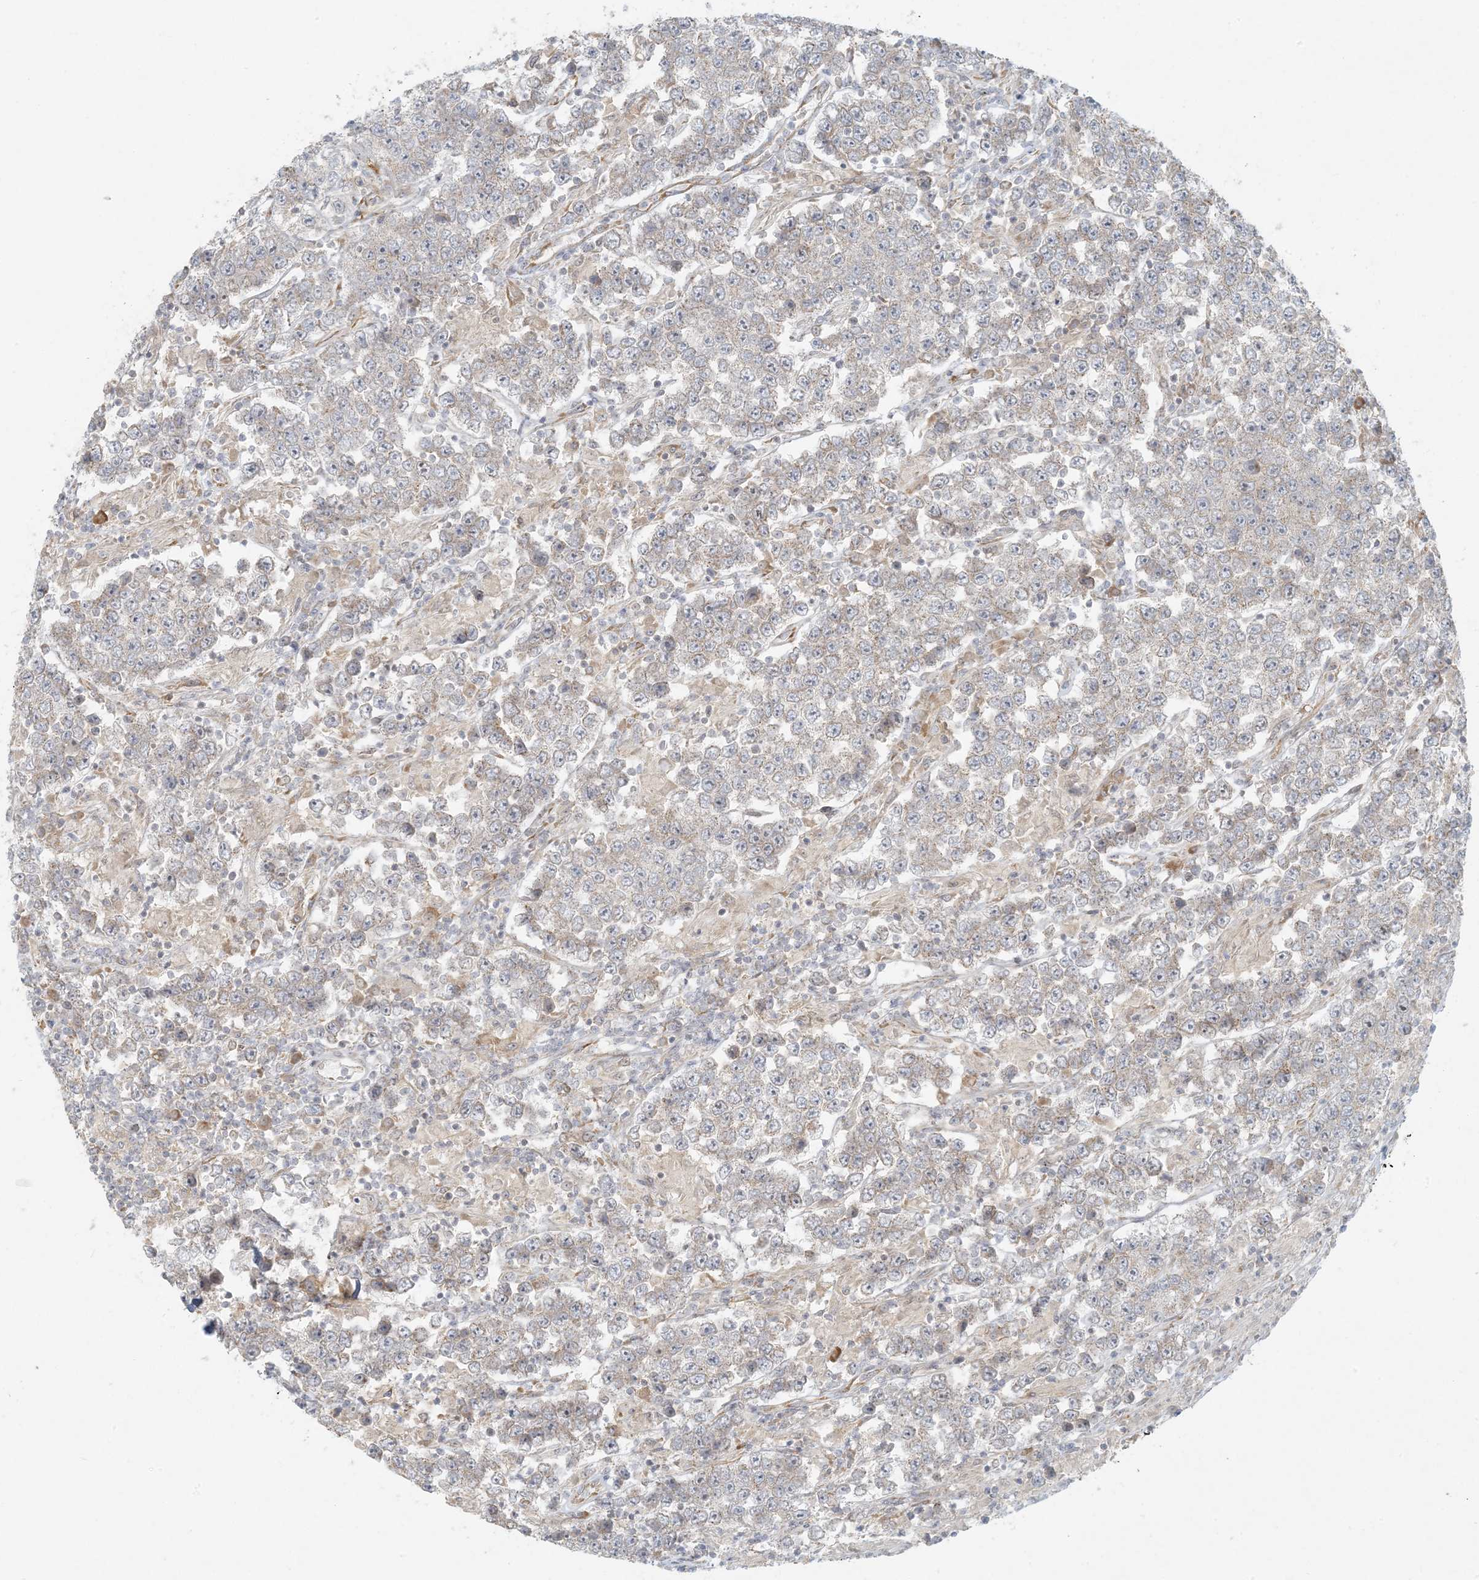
{"staining": {"intensity": "negative", "quantity": "none", "location": "none"}, "tissue": "testis cancer", "cell_type": "Tumor cells", "image_type": "cancer", "snomed": [{"axis": "morphology", "description": "Normal tissue, NOS"}, {"axis": "morphology", "description": "Urothelial carcinoma, High grade"}, {"axis": "morphology", "description": "Seminoma, NOS"}, {"axis": "morphology", "description": "Carcinoma, Embryonal, NOS"}, {"axis": "topography", "description": "Urinary bladder"}, {"axis": "topography", "description": "Testis"}], "caption": "Human testis cancer (embryonal carcinoma) stained for a protein using immunohistochemistry (IHC) reveals no staining in tumor cells.", "gene": "HACL1", "patient": {"sex": "male", "age": 41}}